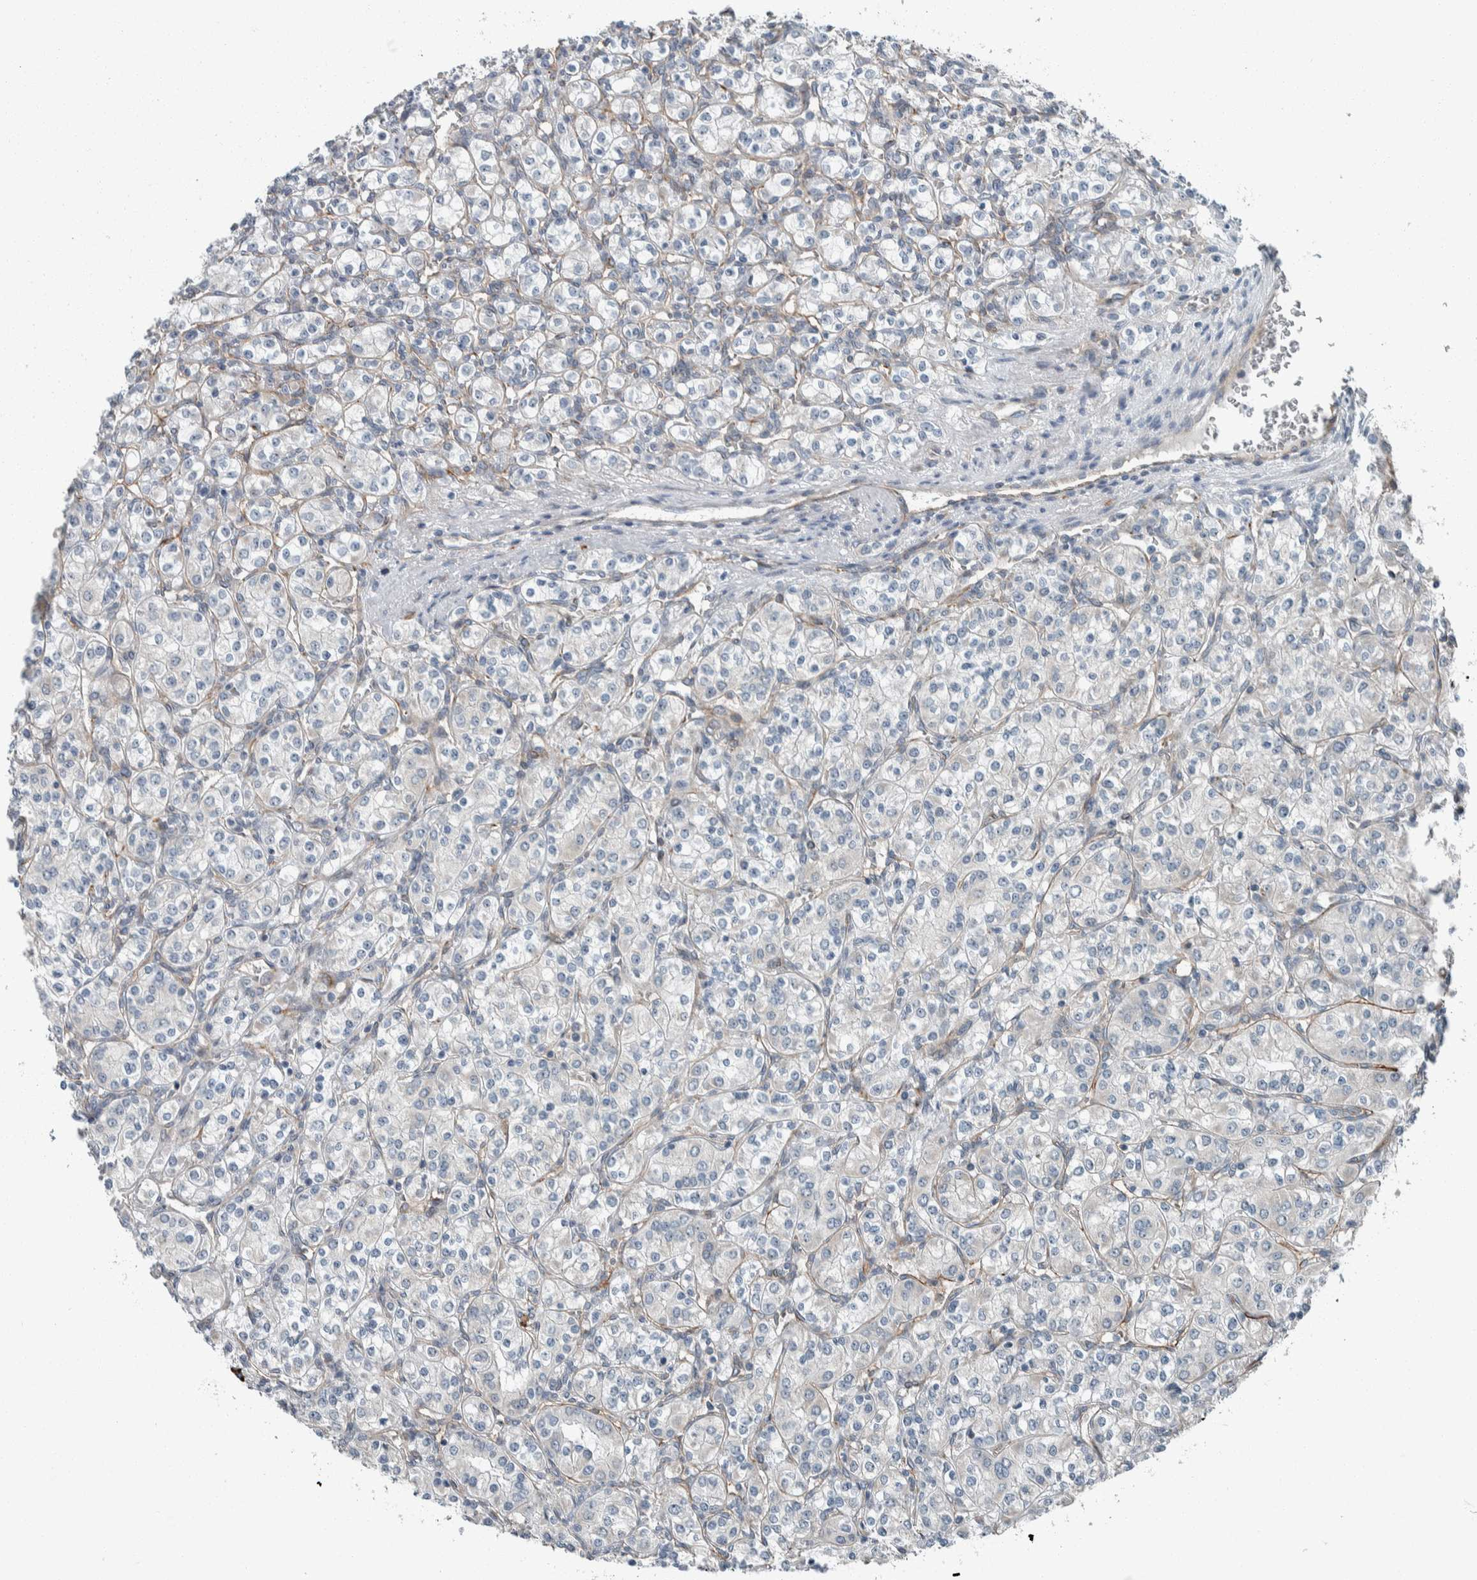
{"staining": {"intensity": "negative", "quantity": "none", "location": "none"}, "tissue": "renal cancer", "cell_type": "Tumor cells", "image_type": "cancer", "snomed": [{"axis": "morphology", "description": "Adenocarcinoma, NOS"}, {"axis": "topography", "description": "Kidney"}], "caption": "This is an immunohistochemistry histopathology image of renal cancer. There is no positivity in tumor cells.", "gene": "USP25", "patient": {"sex": "male", "age": 77}}